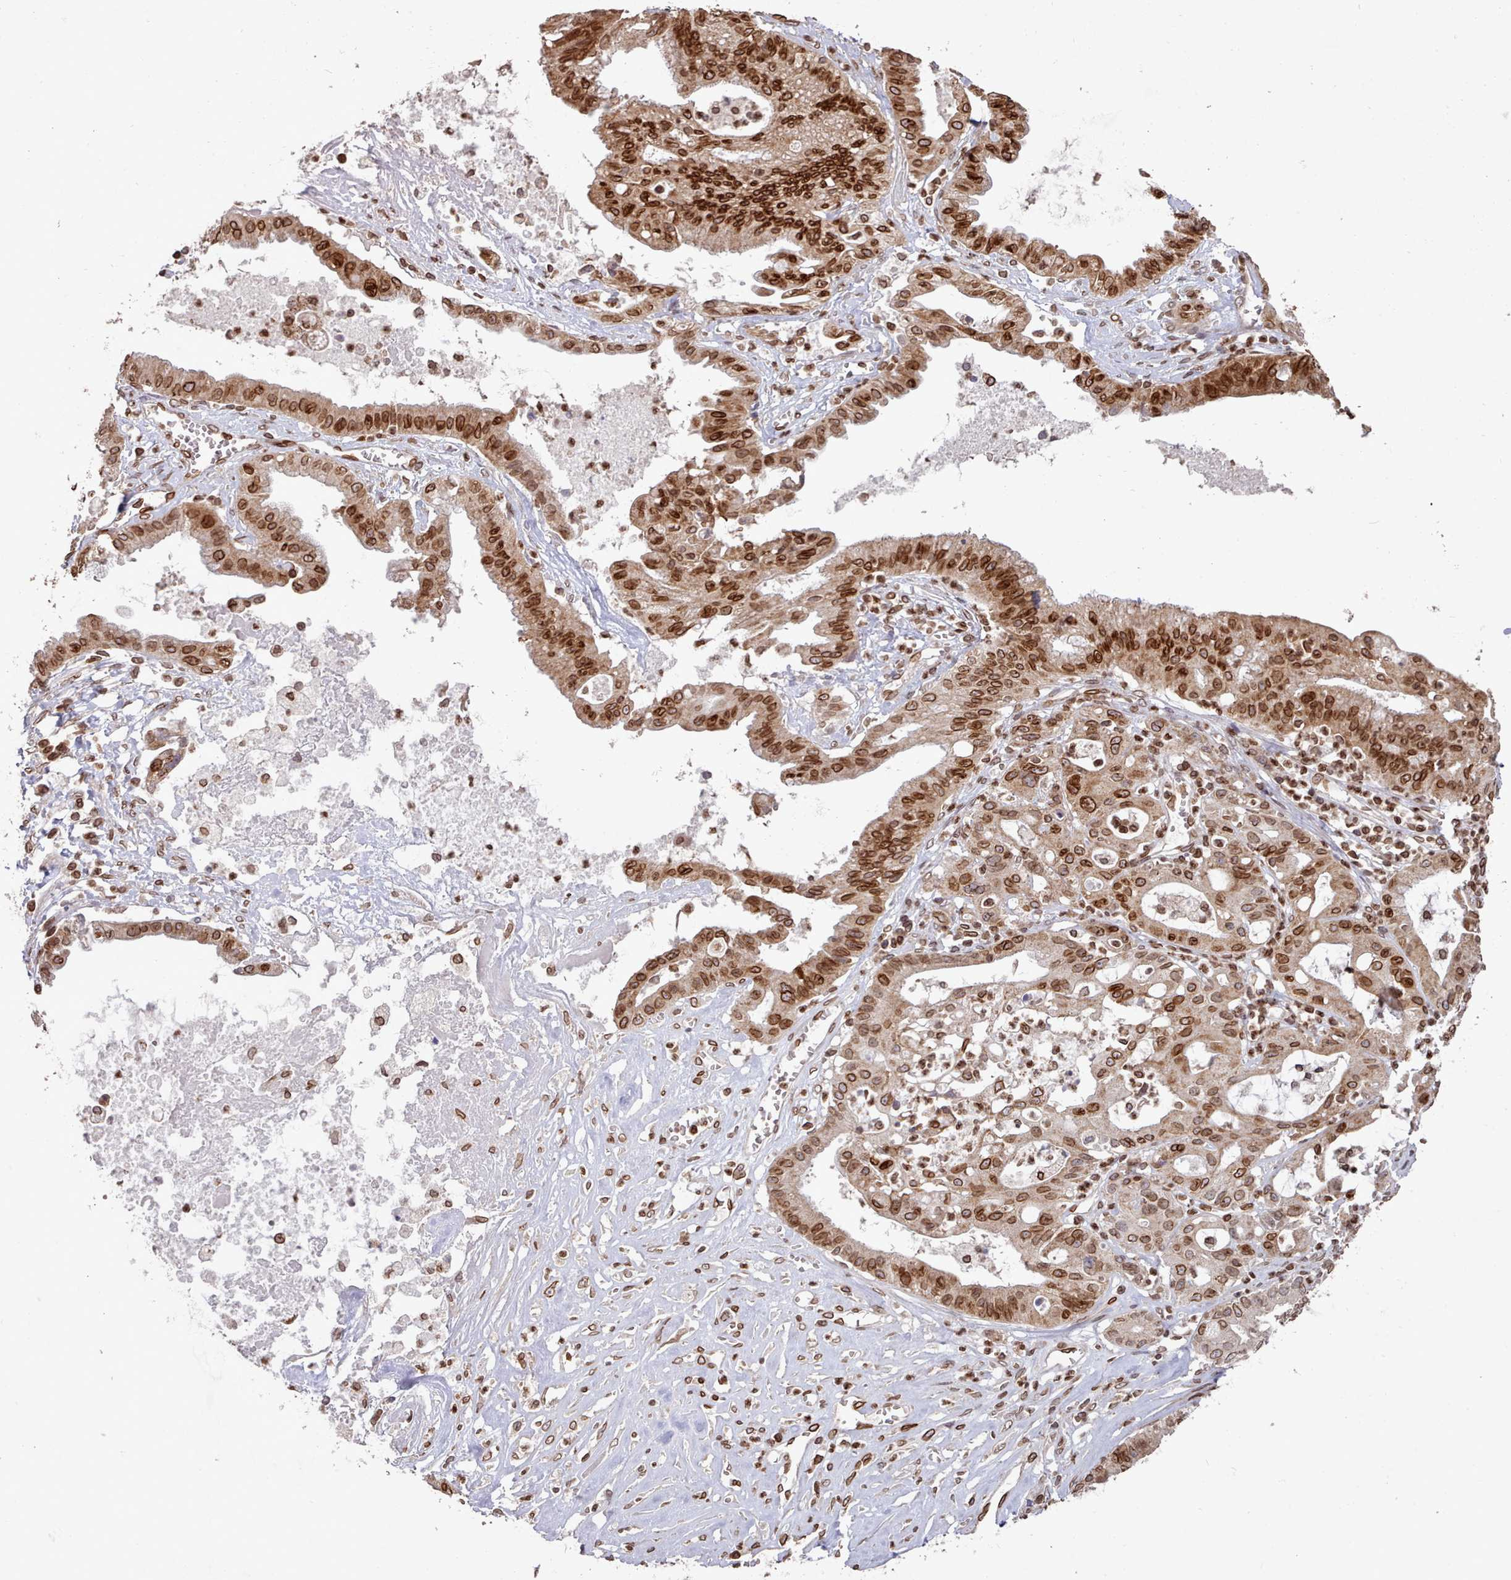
{"staining": {"intensity": "strong", "quantity": ">75%", "location": "cytoplasmic/membranous,nuclear"}, "tissue": "ovarian cancer", "cell_type": "Tumor cells", "image_type": "cancer", "snomed": [{"axis": "morphology", "description": "Cystadenocarcinoma, mucinous, NOS"}, {"axis": "topography", "description": "Ovary"}], "caption": "Immunohistochemistry staining of ovarian mucinous cystadenocarcinoma, which displays high levels of strong cytoplasmic/membranous and nuclear expression in approximately >75% of tumor cells indicating strong cytoplasmic/membranous and nuclear protein positivity. The staining was performed using DAB (3,3'-diaminobenzidine) (brown) for protein detection and nuclei were counterstained in hematoxylin (blue).", "gene": "TOR1AIP1", "patient": {"sex": "female", "age": 70}}